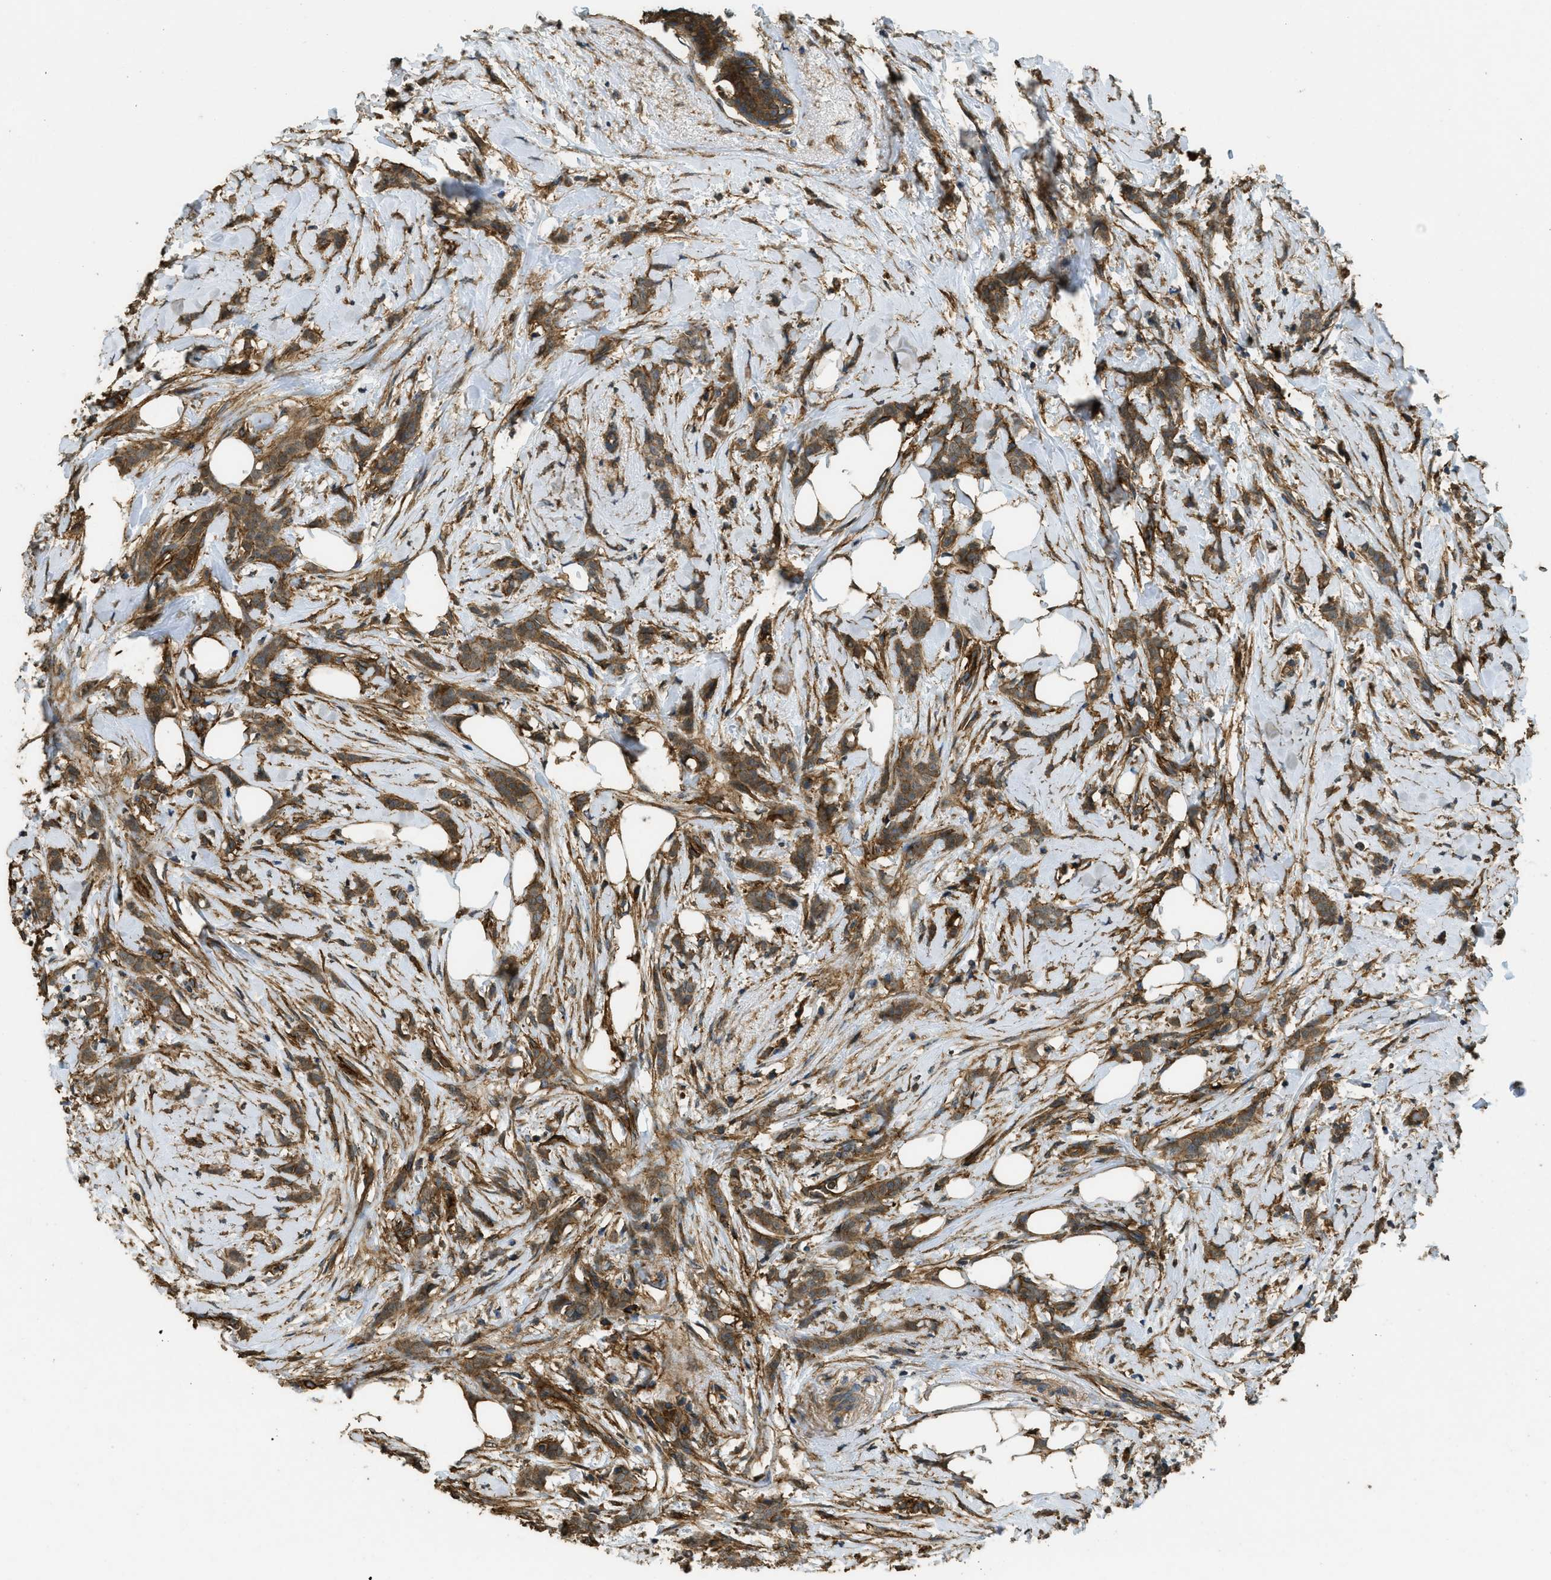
{"staining": {"intensity": "moderate", "quantity": ">75%", "location": "cytoplasmic/membranous"}, "tissue": "breast cancer", "cell_type": "Tumor cells", "image_type": "cancer", "snomed": [{"axis": "morphology", "description": "Lobular carcinoma, in situ"}, {"axis": "morphology", "description": "Lobular carcinoma"}, {"axis": "topography", "description": "Breast"}], "caption": "Protein staining of lobular carcinoma in situ (breast) tissue reveals moderate cytoplasmic/membranous expression in approximately >75% of tumor cells.", "gene": "CD276", "patient": {"sex": "female", "age": 41}}